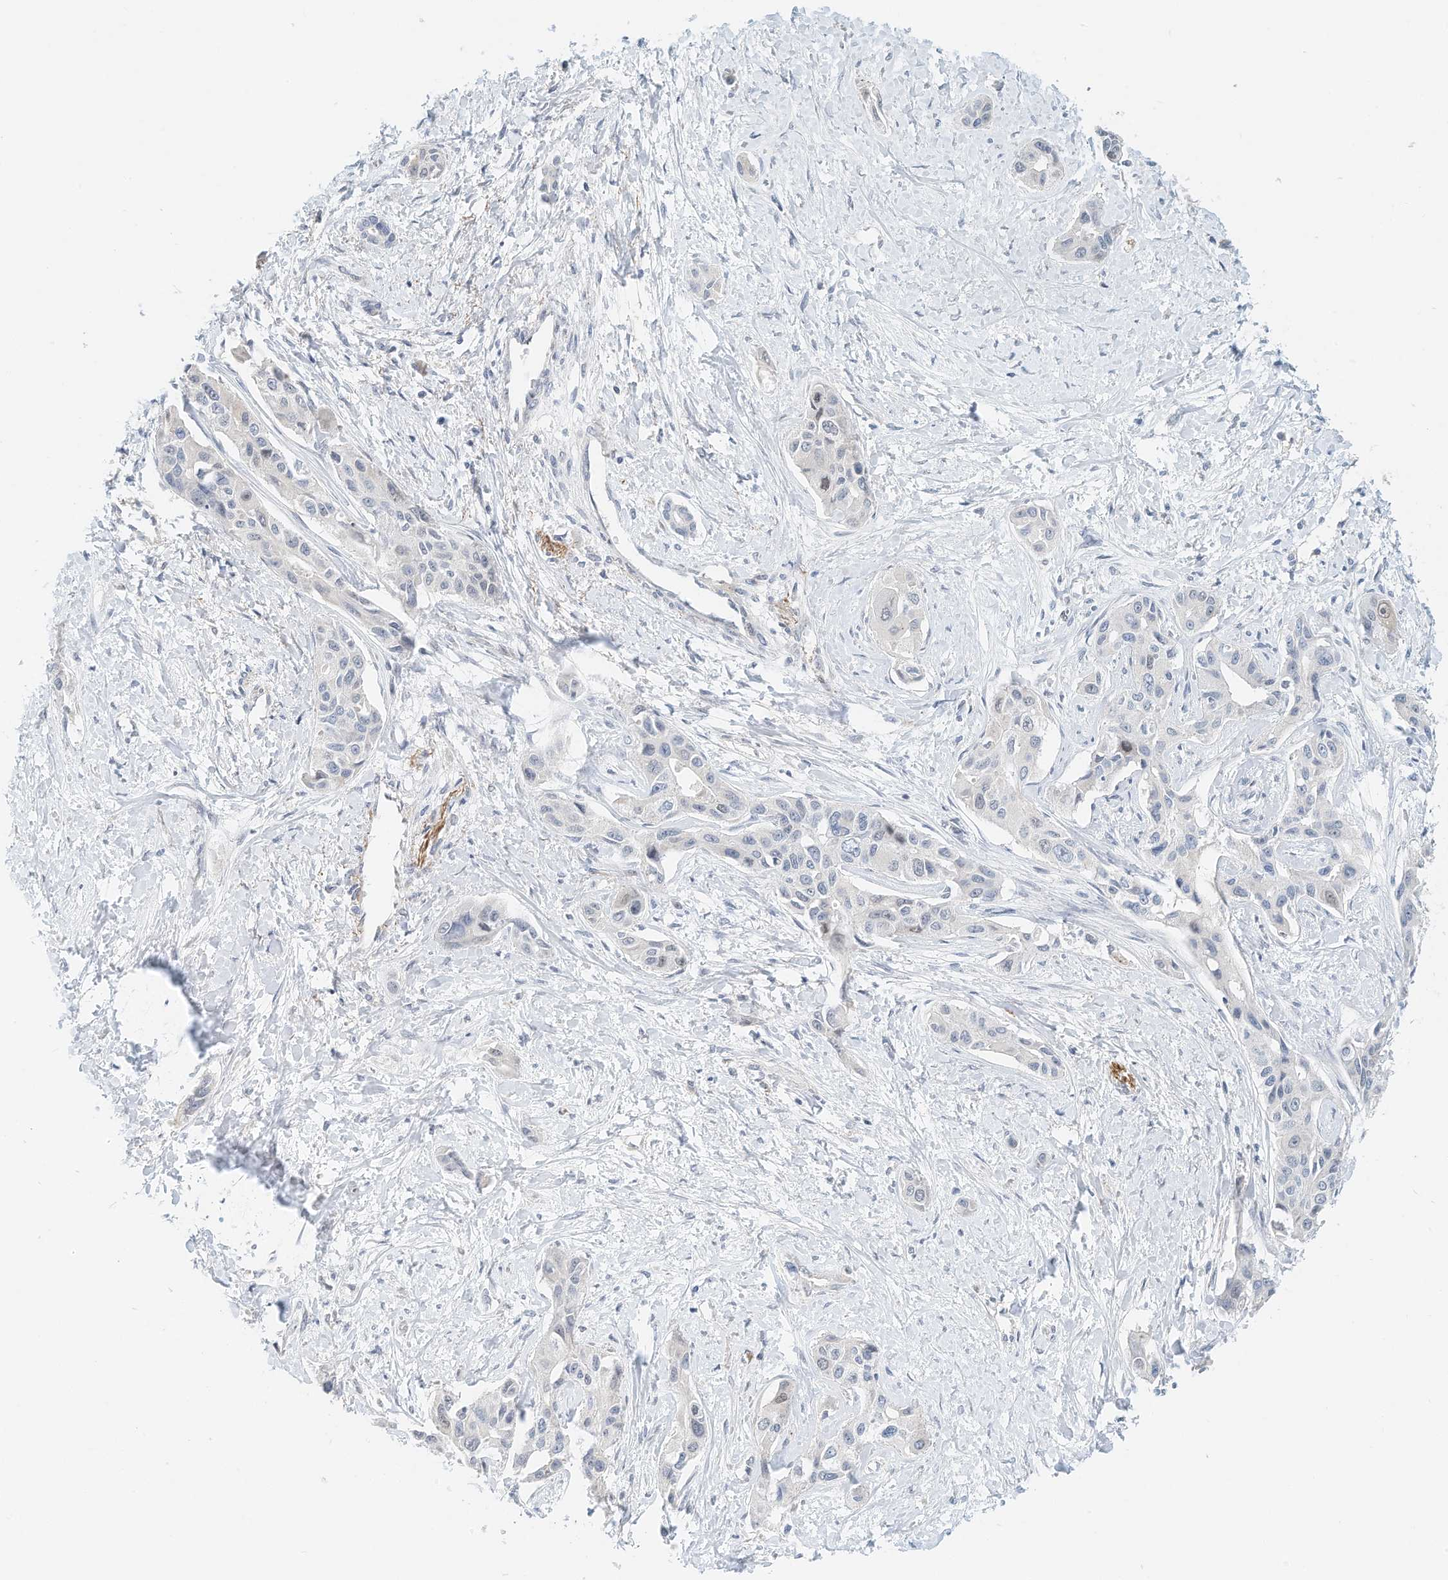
{"staining": {"intensity": "negative", "quantity": "none", "location": "none"}, "tissue": "liver cancer", "cell_type": "Tumor cells", "image_type": "cancer", "snomed": [{"axis": "morphology", "description": "Cholangiocarcinoma"}, {"axis": "topography", "description": "Liver"}], "caption": "A micrograph of human liver cancer is negative for staining in tumor cells. (Brightfield microscopy of DAB (3,3'-diaminobenzidine) IHC at high magnification).", "gene": "ARHGAP28", "patient": {"sex": "male", "age": 59}}